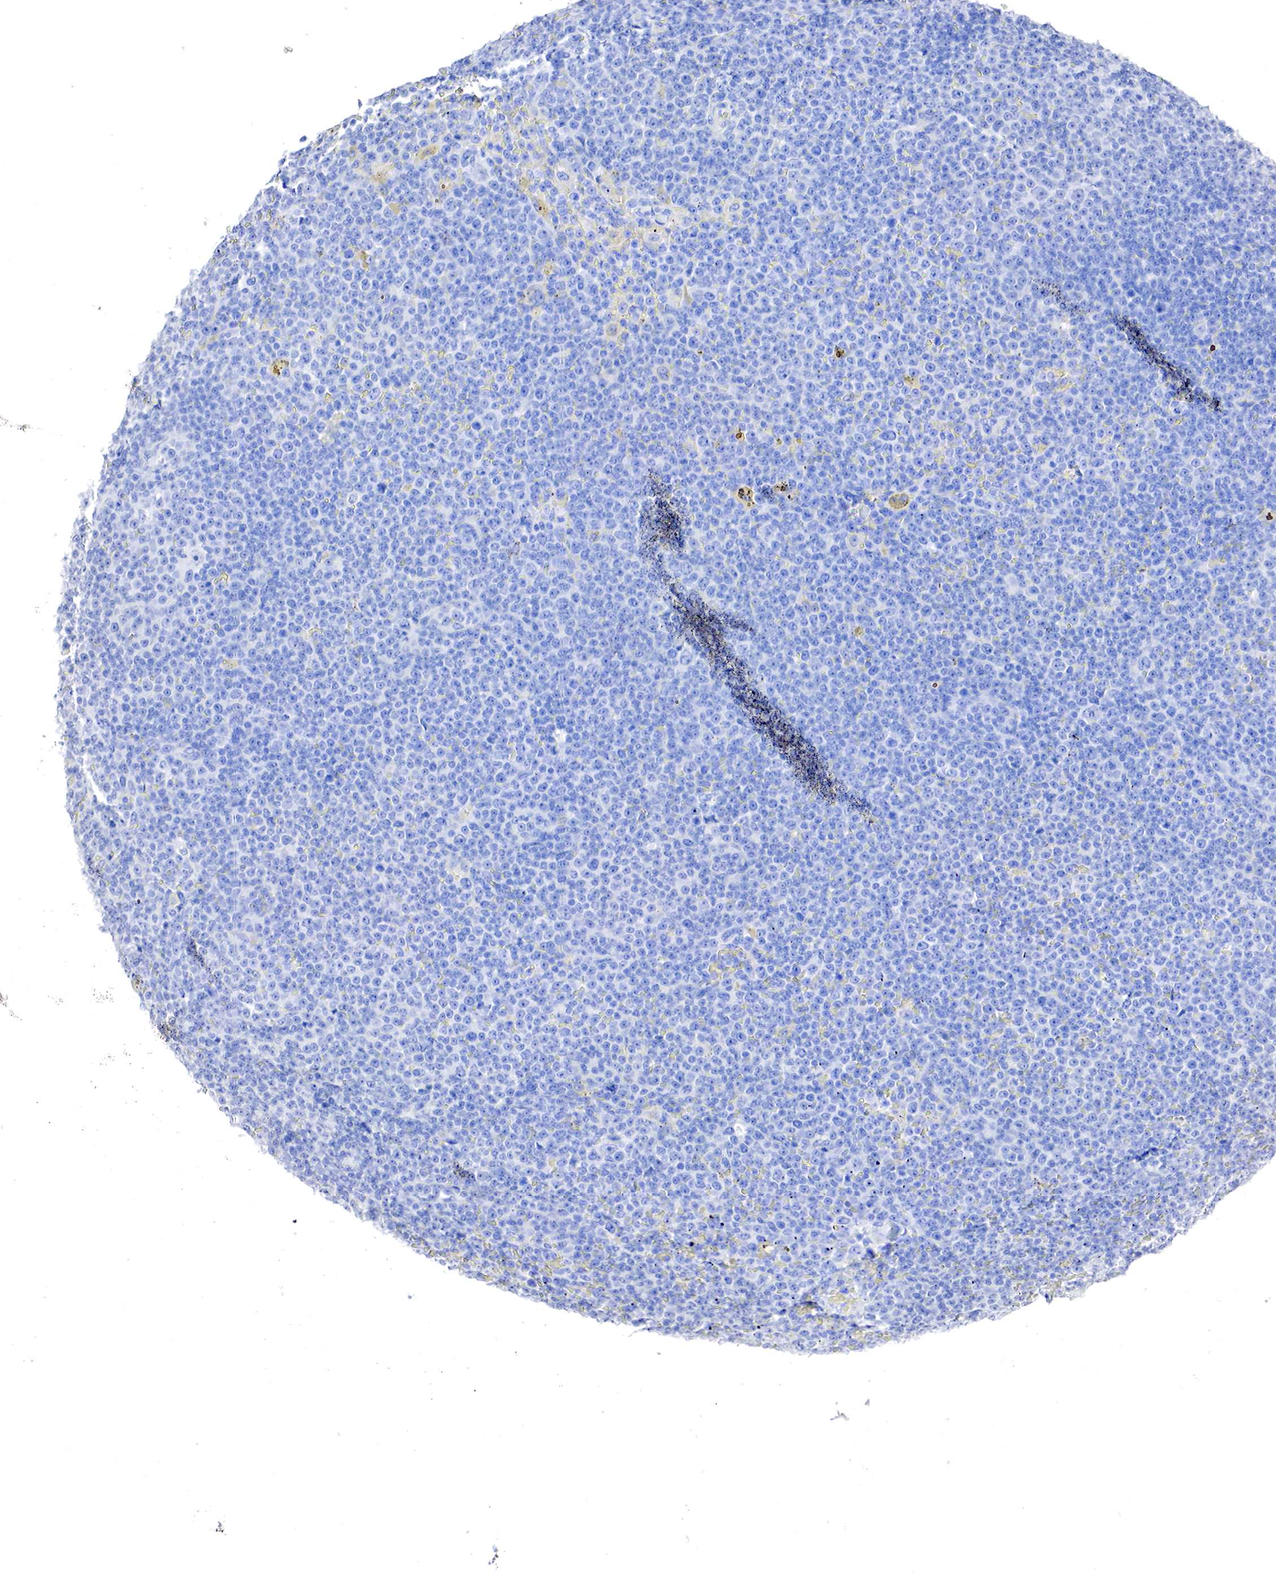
{"staining": {"intensity": "negative", "quantity": "none", "location": "none"}, "tissue": "lymphoma", "cell_type": "Tumor cells", "image_type": "cancer", "snomed": [{"axis": "morphology", "description": "Malignant lymphoma, non-Hodgkin's type, Low grade"}, {"axis": "topography", "description": "Lymph node"}], "caption": "IHC of human malignant lymphoma, non-Hodgkin's type (low-grade) exhibits no expression in tumor cells.", "gene": "OTC", "patient": {"sex": "male", "age": 50}}